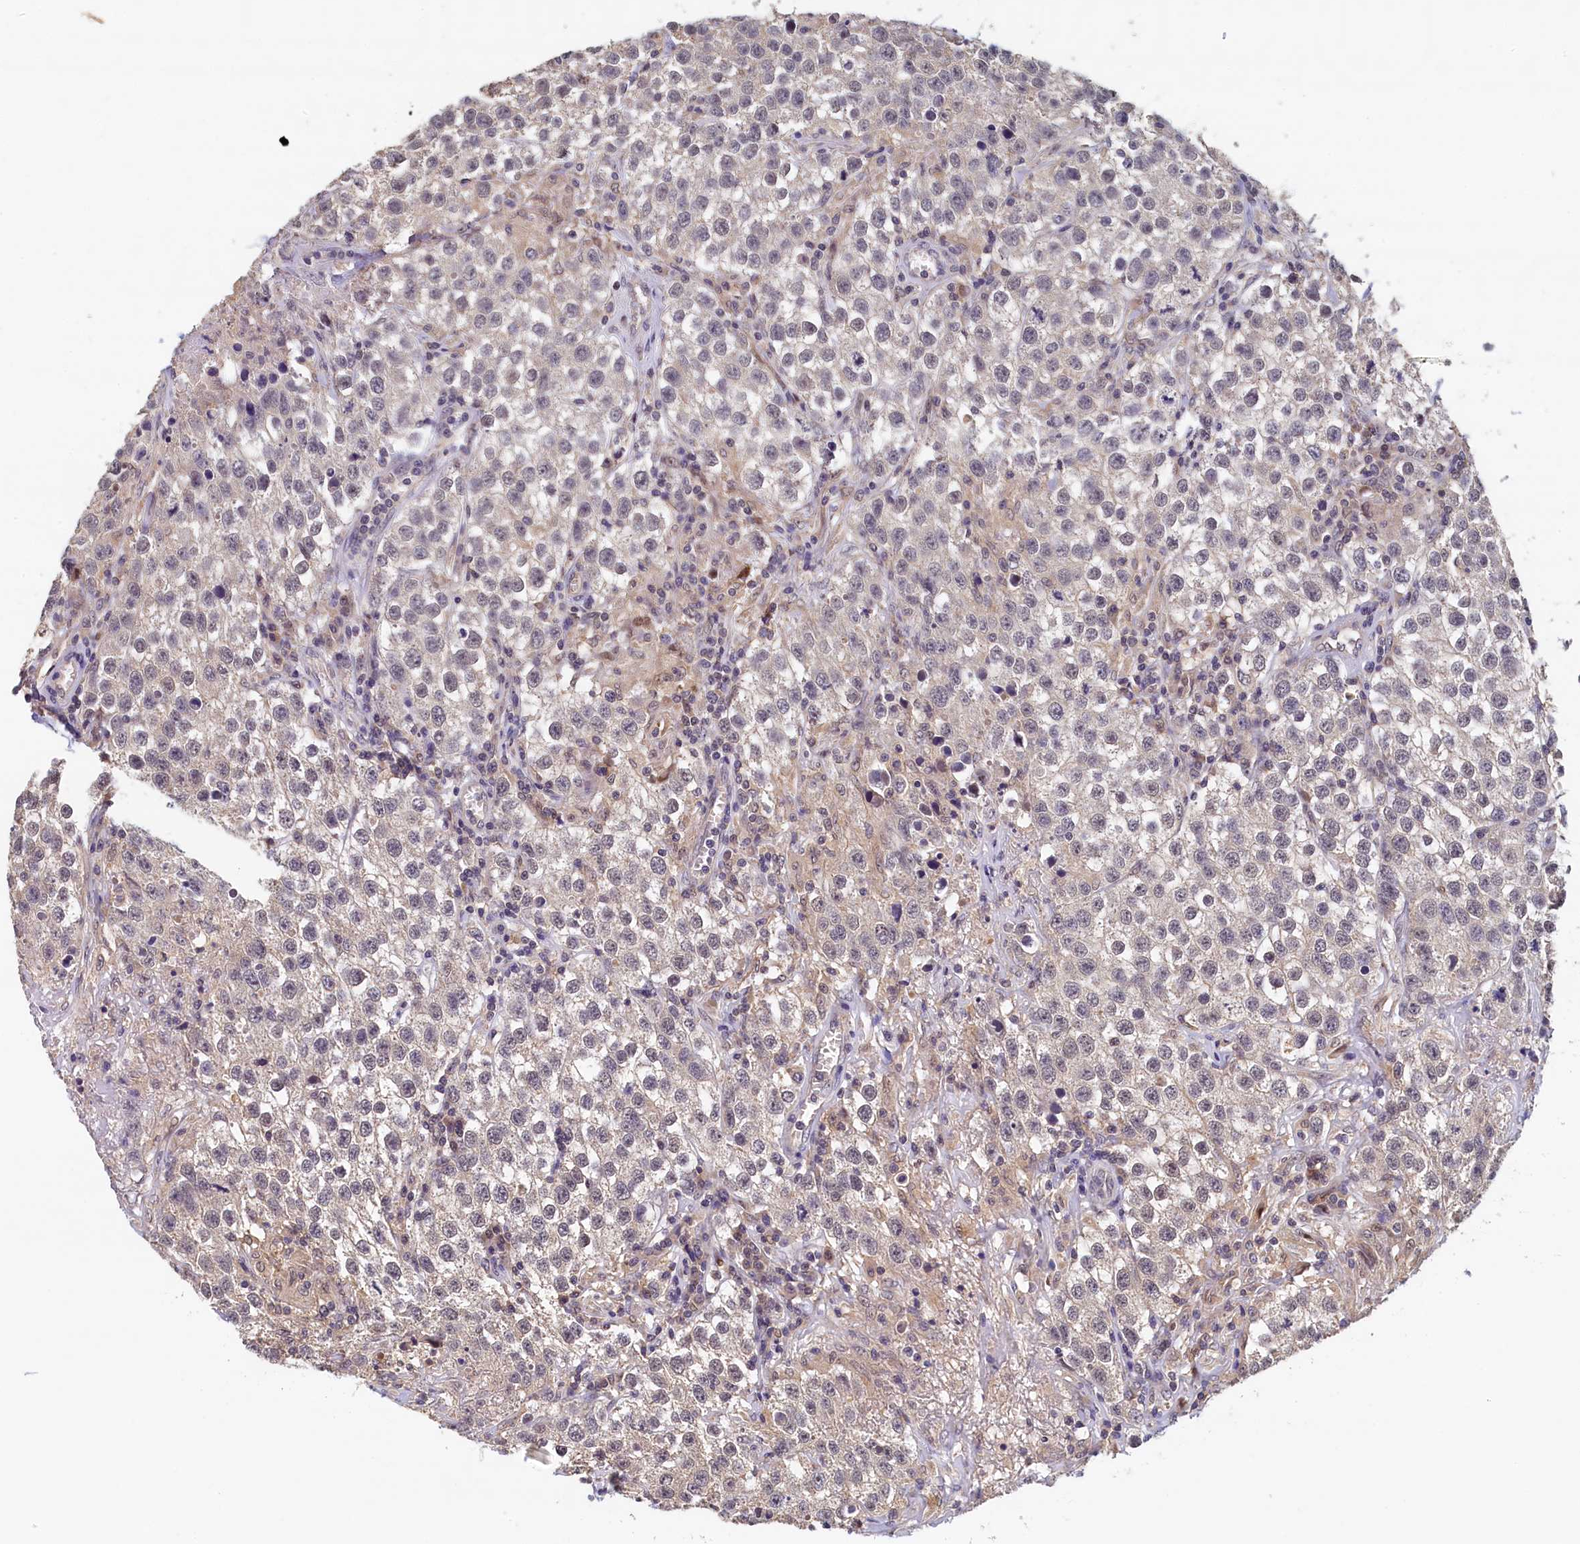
{"staining": {"intensity": "weak", "quantity": "<25%", "location": "cytoplasmic/membranous,nuclear"}, "tissue": "testis cancer", "cell_type": "Tumor cells", "image_type": "cancer", "snomed": [{"axis": "morphology", "description": "Seminoma, NOS"}, {"axis": "morphology", "description": "Carcinoma, Embryonal, NOS"}, {"axis": "topography", "description": "Testis"}], "caption": "A high-resolution image shows immunohistochemistry (IHC) staining of testis cancer, which shows no significant expression in tumor cells.", "gene": "NUBP2", "patient": {"sex": "male", "age": 43}}